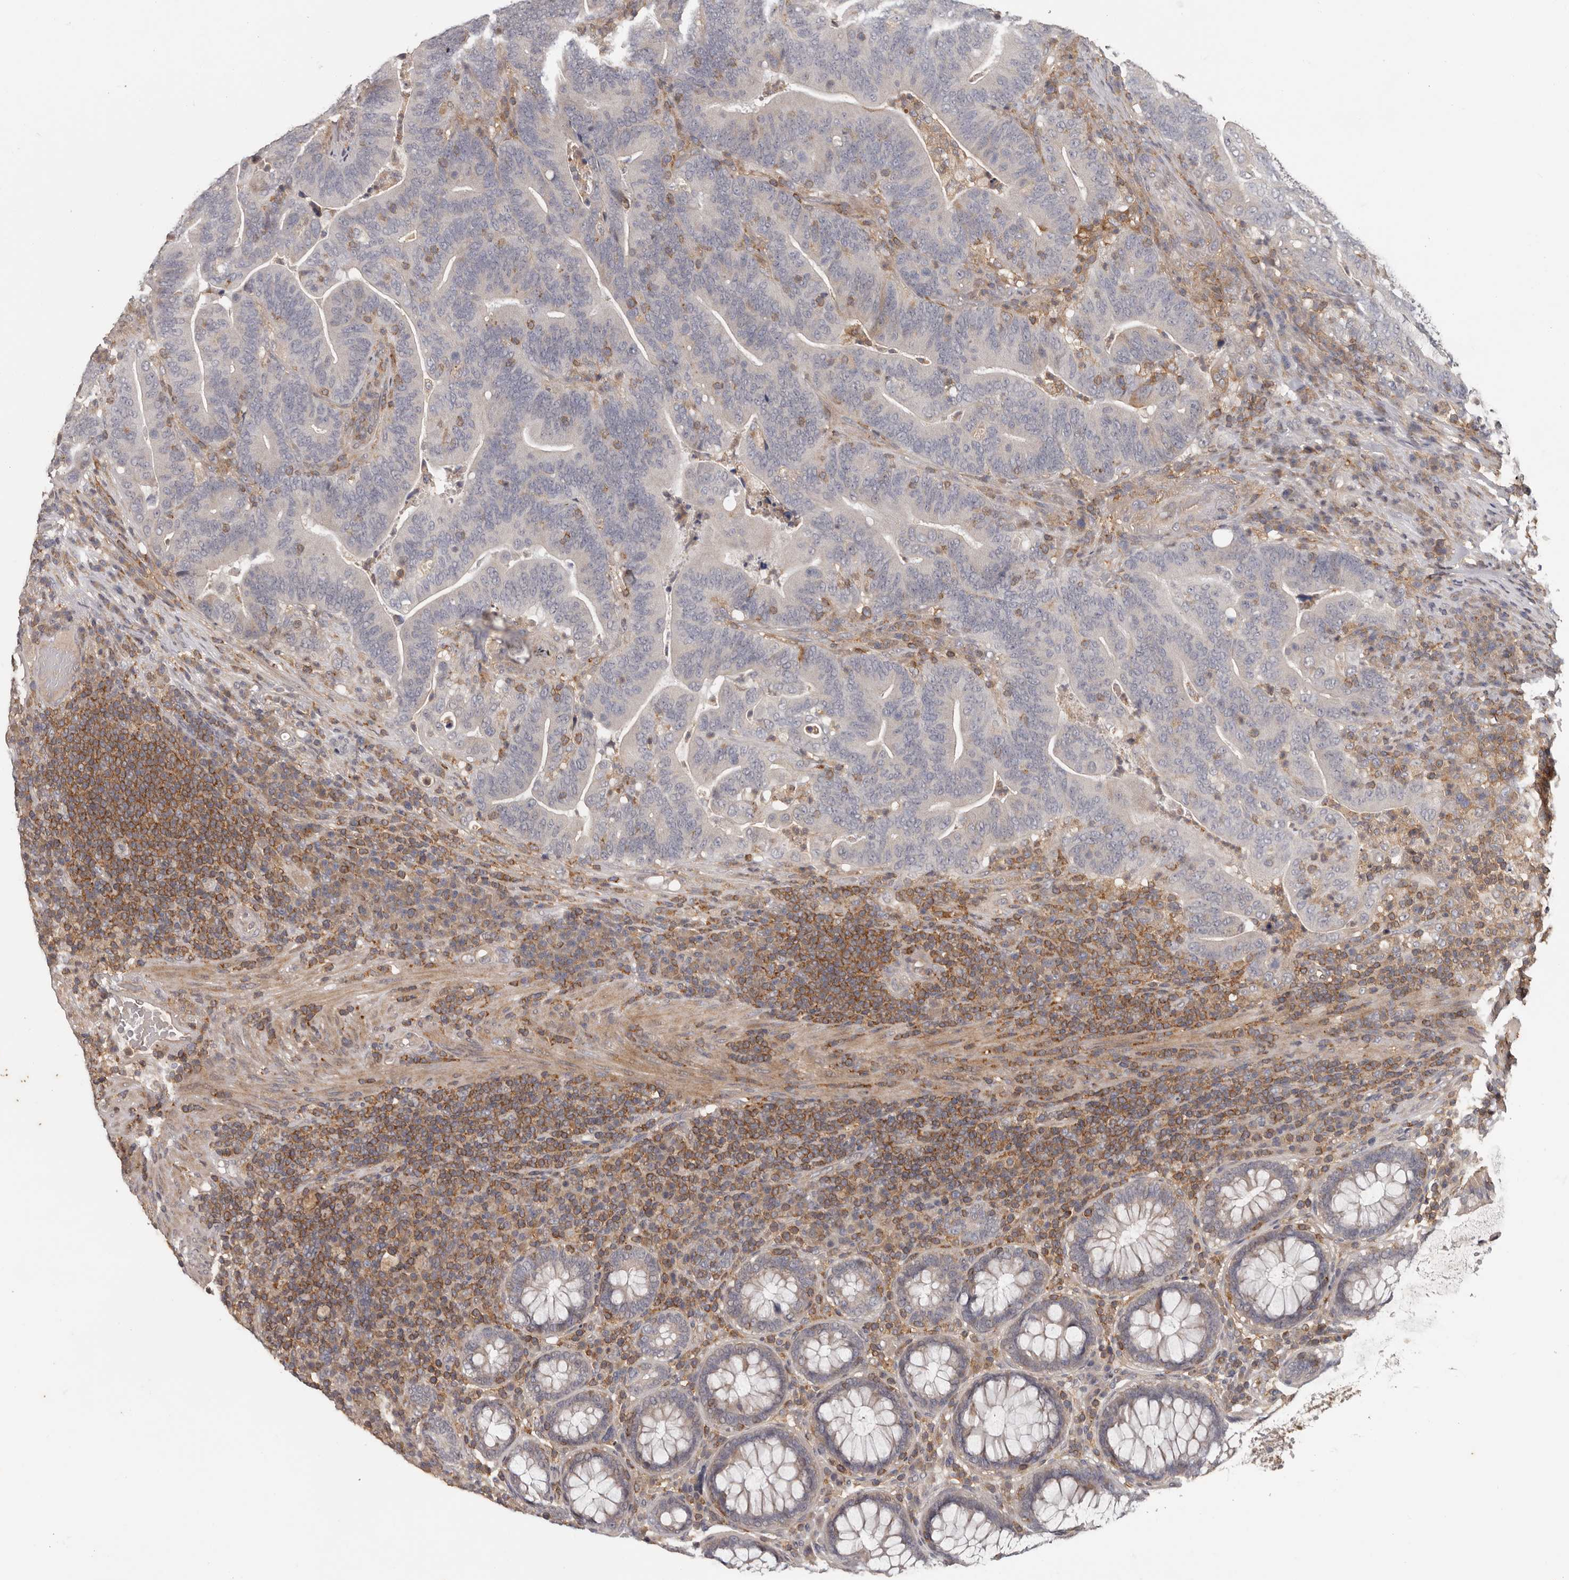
{"staining": {"intensity": "negative", "quantity": "none", "location": "none"}, "tissue": "colorectal cancer", "cell_type": "Tumor cells", "image_type": "cancer", "snomed": [{"axis": "morphology", "description": "Adenocarcinoma, NOS"}, {"axis": "topography", "description": "Colon"}], "caption": "DAB immunohistochemical staining of colorectal cancer displays no significant positivity in tumor cells.", "gene": "ANKRD44", "patient": {"sex": "female", "age": 66}}